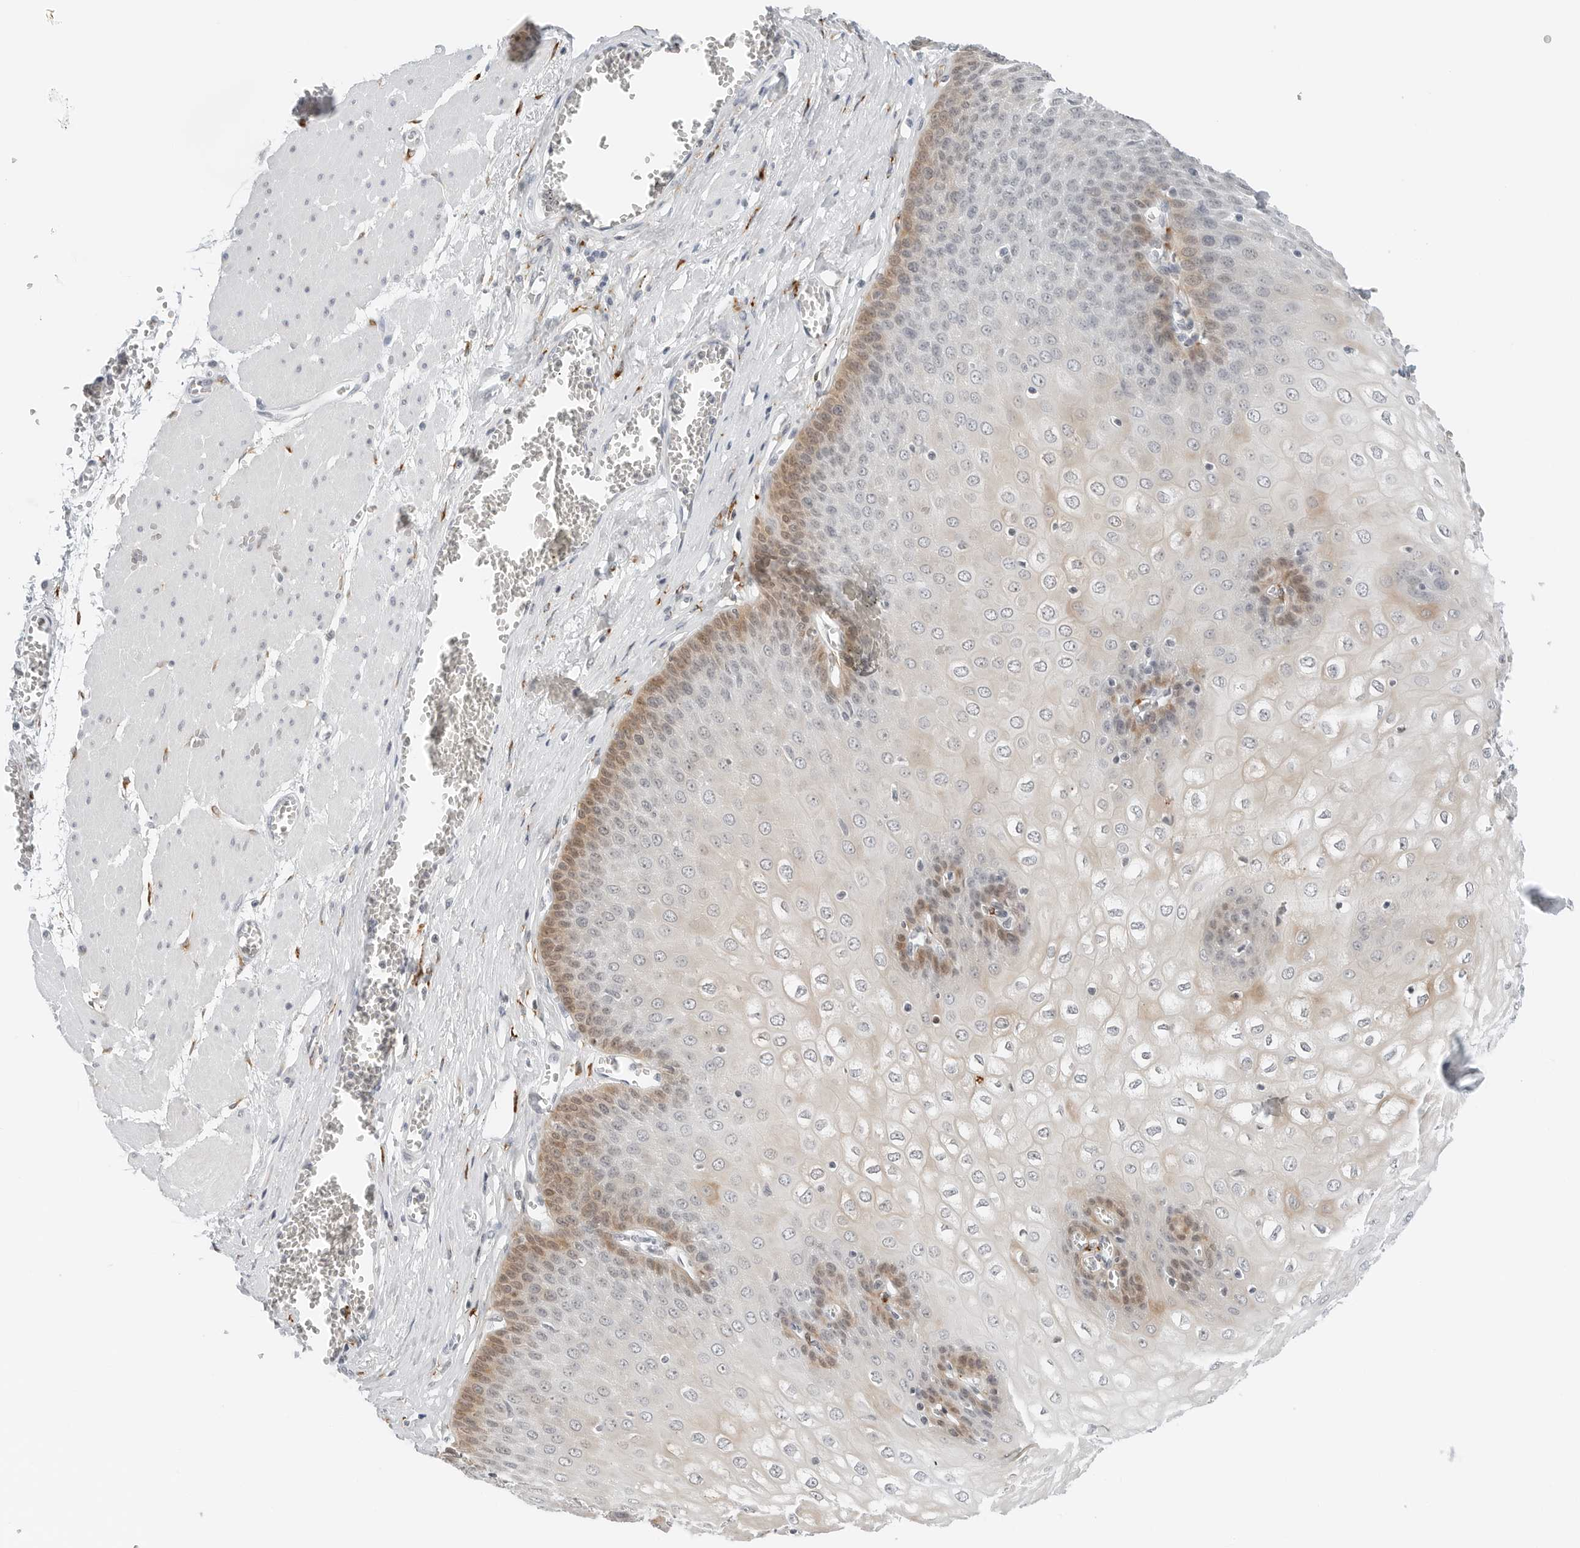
{"staining": {"intensity": "moderate", "quantity": "25%-75%", "location": "cytoplasmic/membranous"}, "tissue": "esophagus", "cell_type": "Squamous epithelial cells", "image_type": "normal", "snomed": [{"axis": "morphology", "description": "Normal tissue, NOS"}, {"axis": "topography", "description": "Esophagus"}], "caption": "Immunohistochemistry (IHC) image of benign esophagus: esophagus stained using immunohistochemistry shows medium levels of moderate protein expression localized specifically in the cytoplasmic/membranous of squamous epithelial cells, appearing as a cytoplasmic/membranous brown color.", "gene": "P4HA2", "patient": {"sex": "male", "age": 60}}